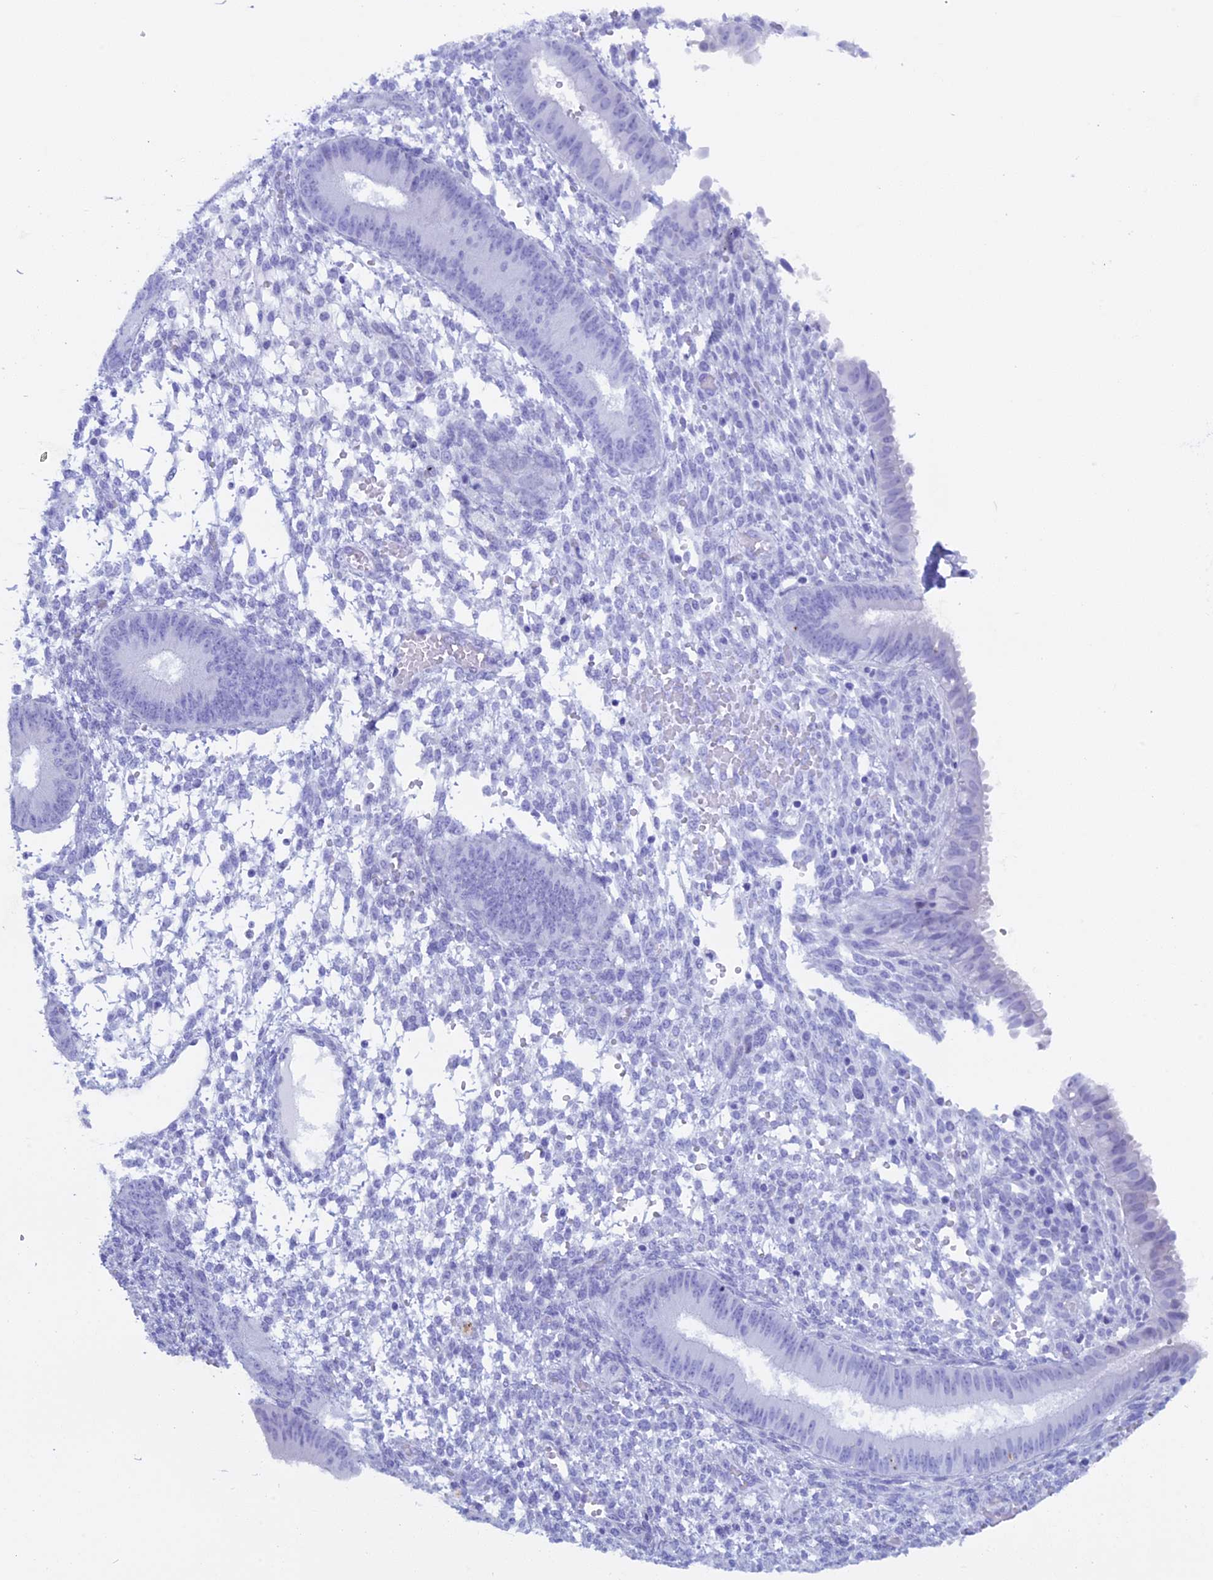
{"staining": {"intensity": "negative", "quantity": "none", "location": "none"}, "tissue": "endometrium", "cell_type": "Cells in endometrial stroma", "image_type": "normal", "snomed": [{"axis": "morphology", "description": "Normal tissue, NOS"}, {"axis": "topography", "description": "Endometrium"}], "caption": "Immunohistochemistry micrograph of normal human endometrium stained for a protein (brown), which displays no staining in cells in endometrial stroma.", "gene": "KCTD21", "patient": {"sex": "female", "age": 49}}